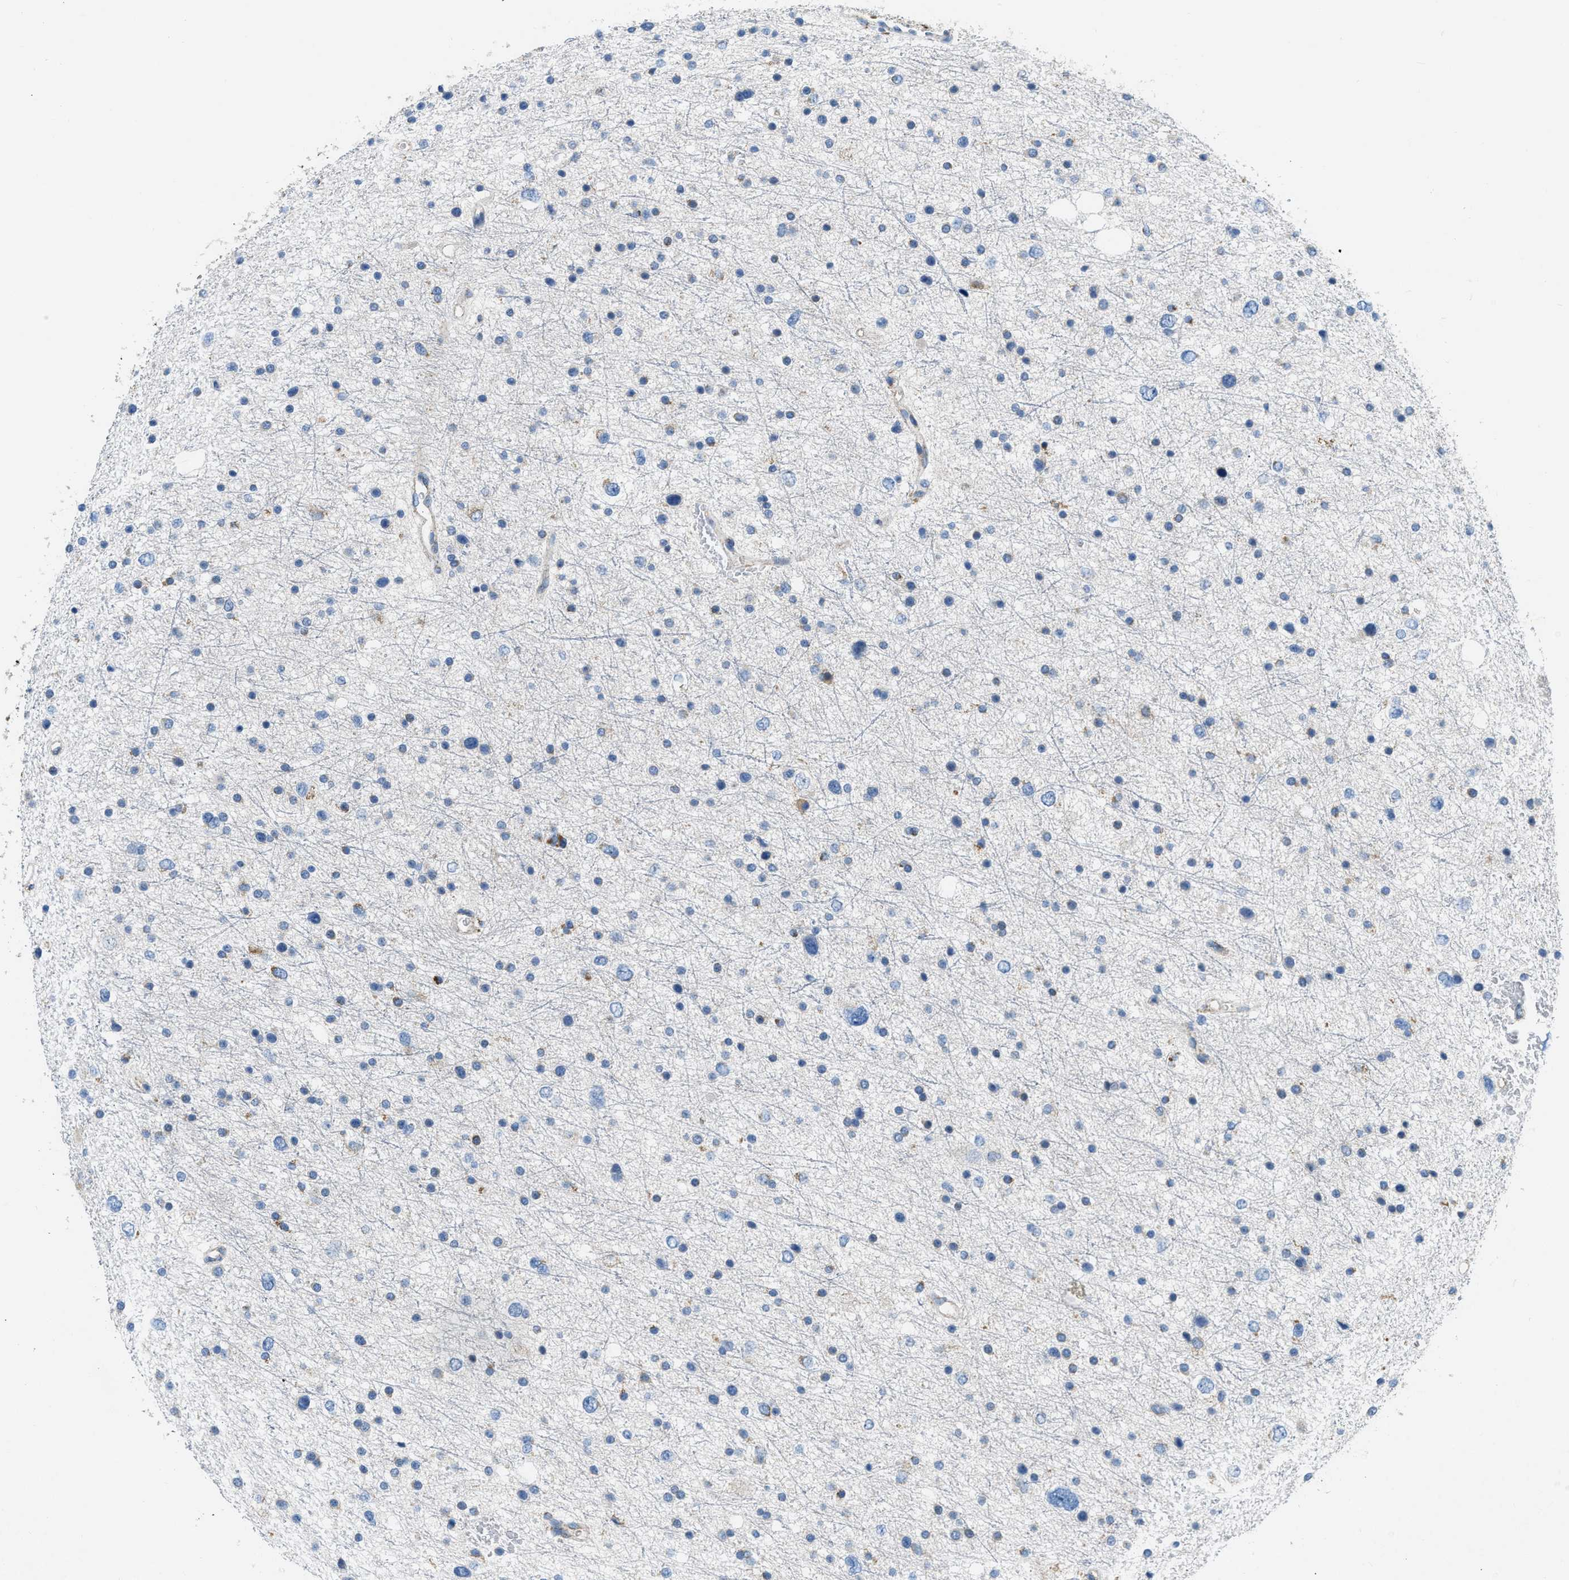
{"staining": {"intensity": "negative", "quantity": "none", "location": "none"}, "tissue": "glioma", "cell_type": "Tumor cells", "image_type": "cancer", "snomed": [{"axis": "morphology", "description": "Glioma, malignant, Low grade"}, {"axis": "topography", "description": "Brain"}], "caption": "DAB (3,3'-diaminobenzidine) immunohistochemical staining of human glioma displays no significant positivity in tumor cells. (Immunohistochemistry, brightfield microscopy, high magnification).", "gene": "ACADVL", "patient": {"sex": "female", "age": 37}}